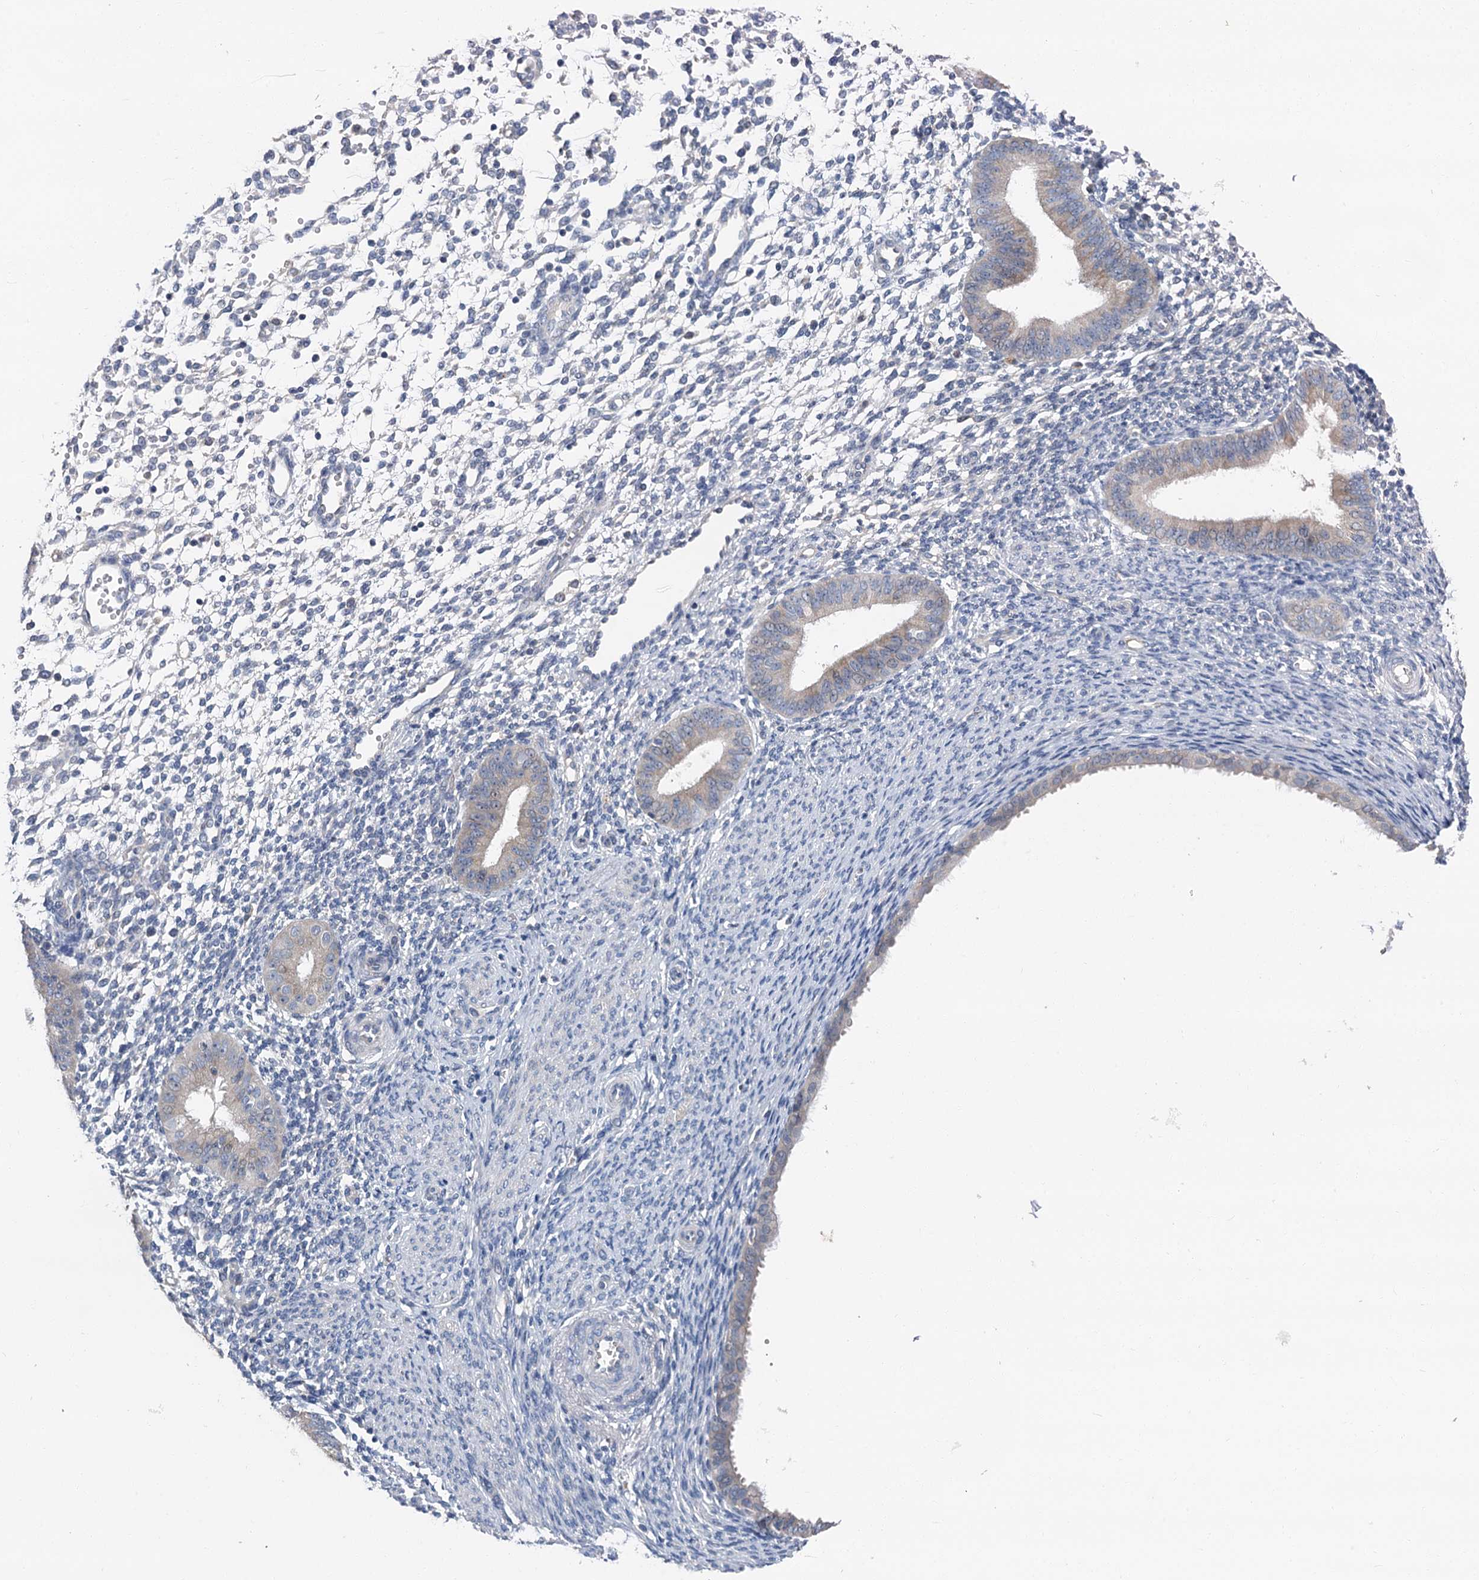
{"staining": {"intensity": "negative", "quantity": "none", "location": "none"}, "tissue": "endometrium", "cell_type": "Cells in endometrial stroma", "image_type": "normal", "snomed": [{"axis": "morphology", "description": "Normal tissue, NOS"}, {"axis": "topography", "description": "Uterus"}, {"axis": "topography", "description": "Endometrium"}], "caption": "Immunohistochemical staining of benign human endometrium shows no significant positivity in cells in endometrial stroma.", "gene": "SPINK9", "patient": {"sex": "female", "age": 48}}